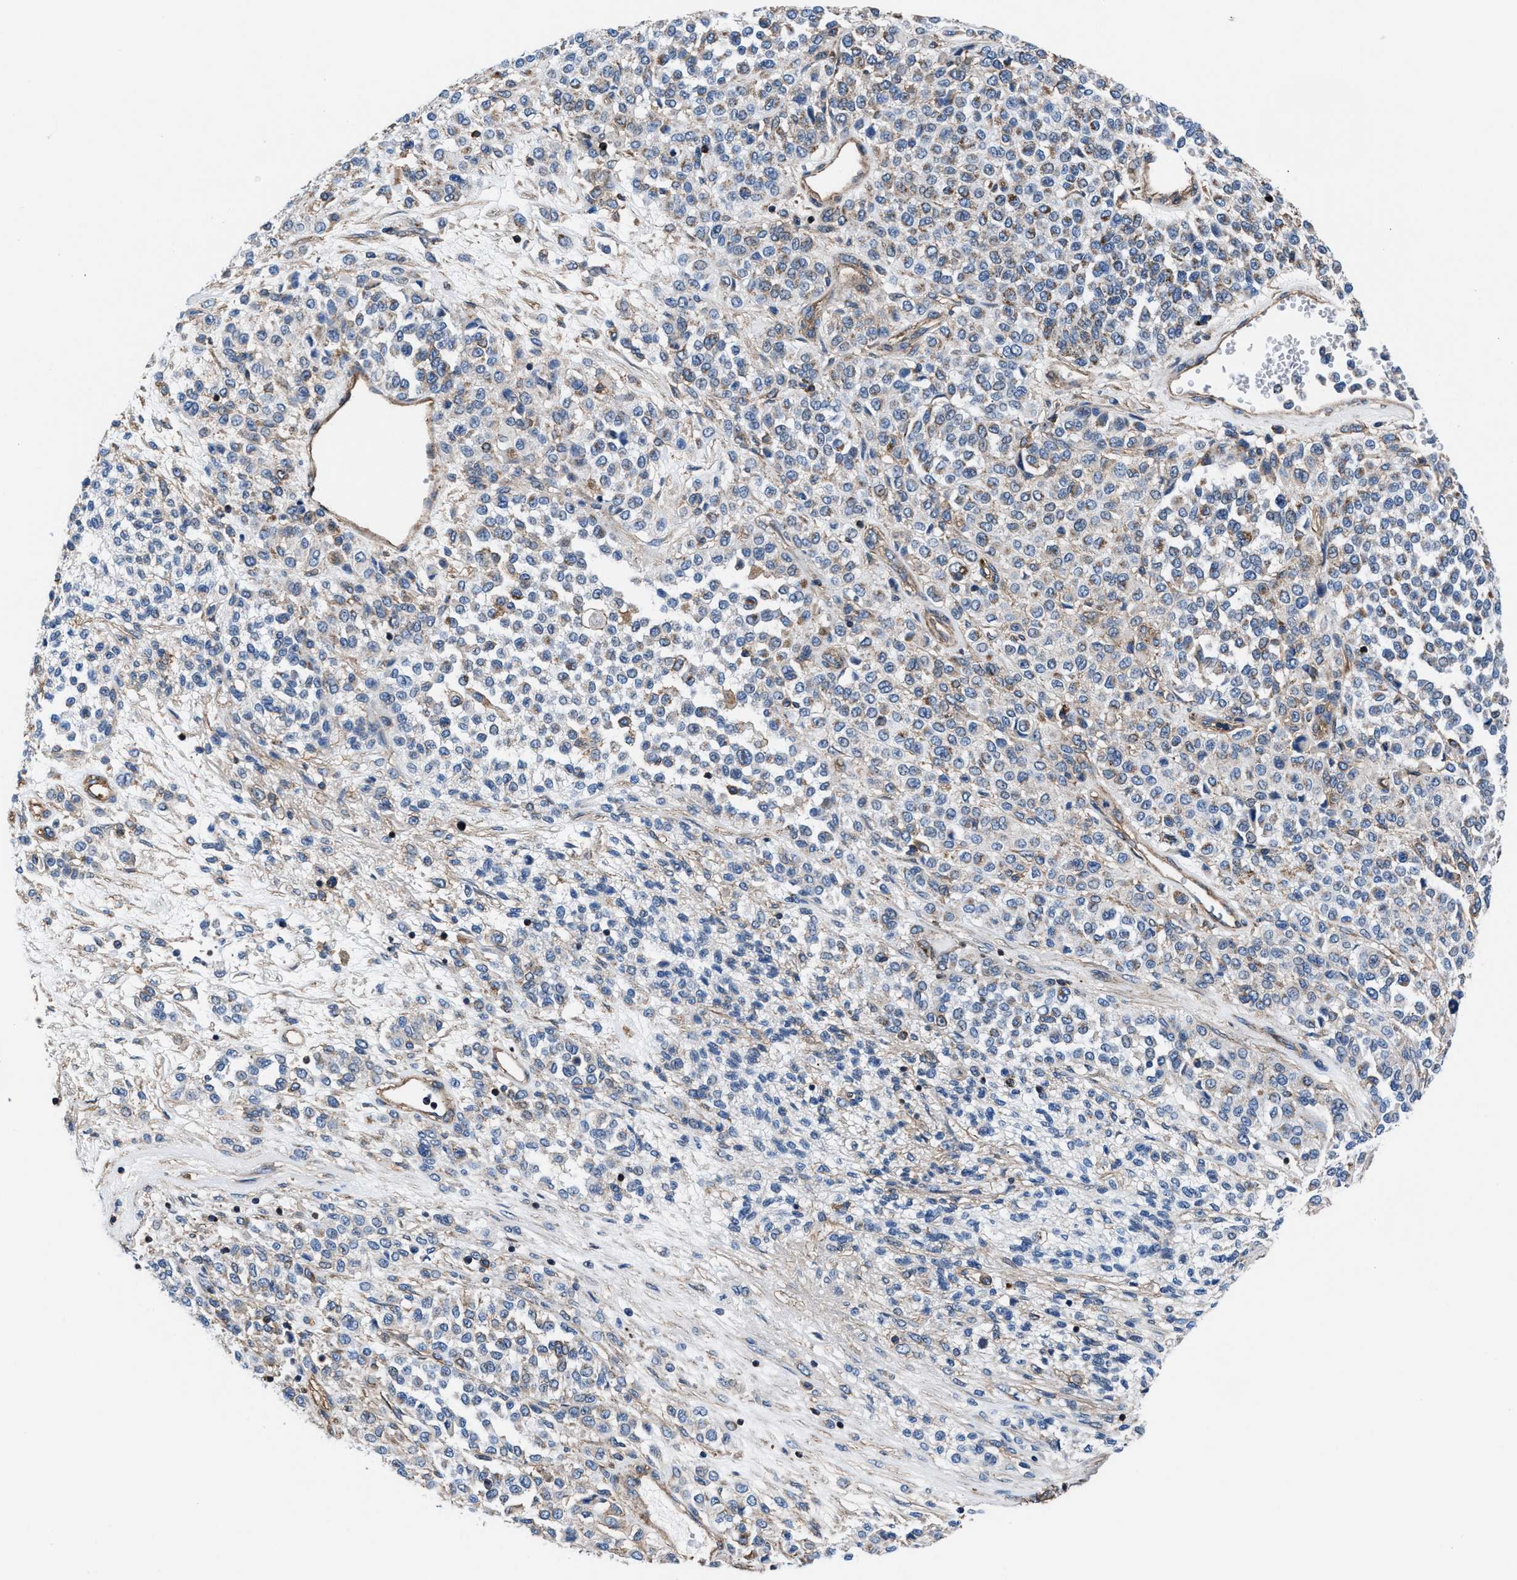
{"staining": {"intensity": "weak", "quantity": ">75%", "location": "cytoplasmic/membranous"}, "tissue": "melanoma", "cell_type": "Tumor cells", "image_type": "cancer", "snomed": [{"axis": "morphology", "description": "Malignant melanoma, Metastatic site"}, {"axis": "topography", "description": "Pancreas"}], "caption": "Immunohistochemistry (IHC) (DAB) staining of human malignant melanoma (metastatic site) displays weak cytoplasmic/membranous protein expression in approximately >75% of tumor cells.", "gene": "NKTR", "patient": {"sex": "female", "age": 30}}